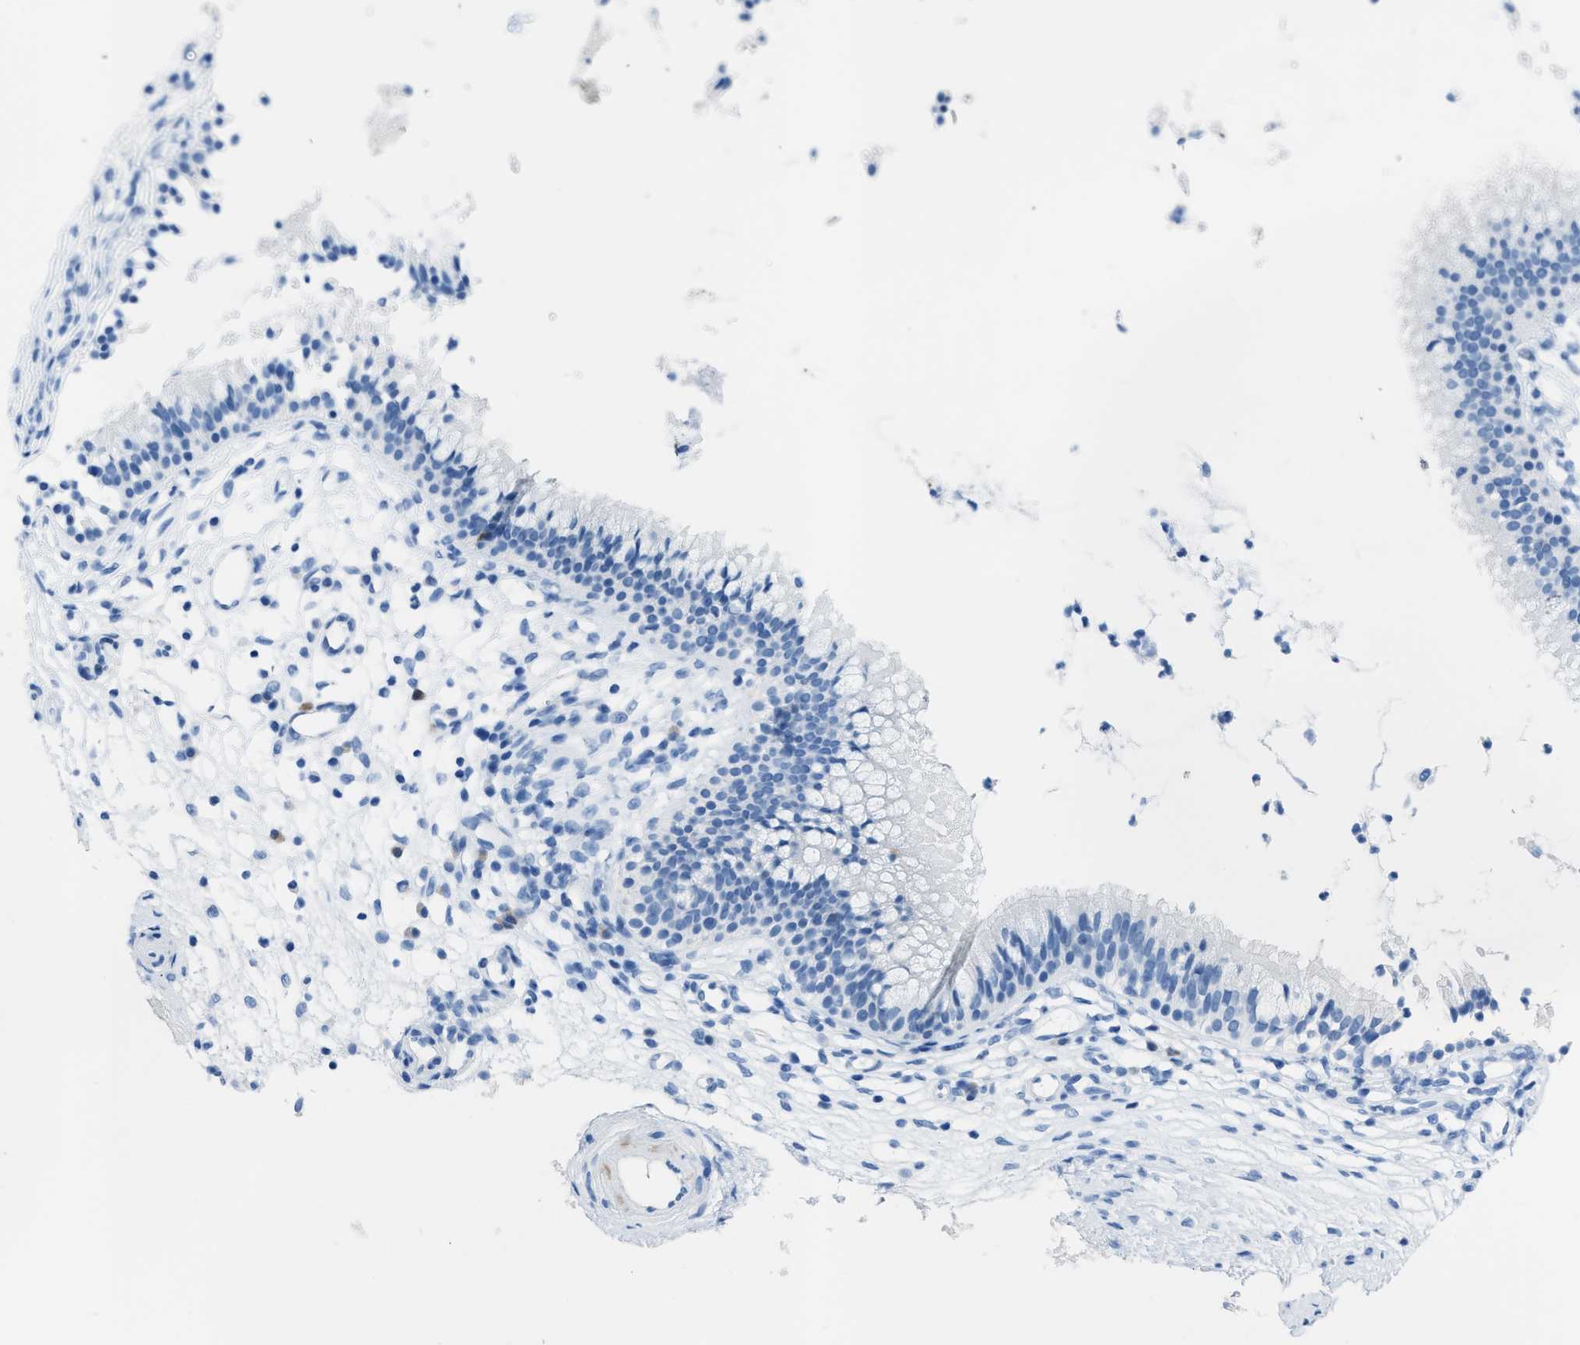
{"staining": {"intensity": "moderate", "quantity": "<25%", "location": "cytoplasmic/membranous"}, "tissue": "nasopharynx", "cell_type": "Respiratory epithelial cells", "image_type": "normal", "snomed": [{"axis": "morphology", "description": "Normal tissue, NOS"}, {"axis": "topography", "description": "Nasopharynx"}], "caption": "Immunohistochemical staining of benign human nasopharynx shows moderate cytoplasmic/membranous protein staining in about <25% of respiratory epithelial cells.", "gene": "CDKN2A", "patient": {"sex": "male", "age": 21}}